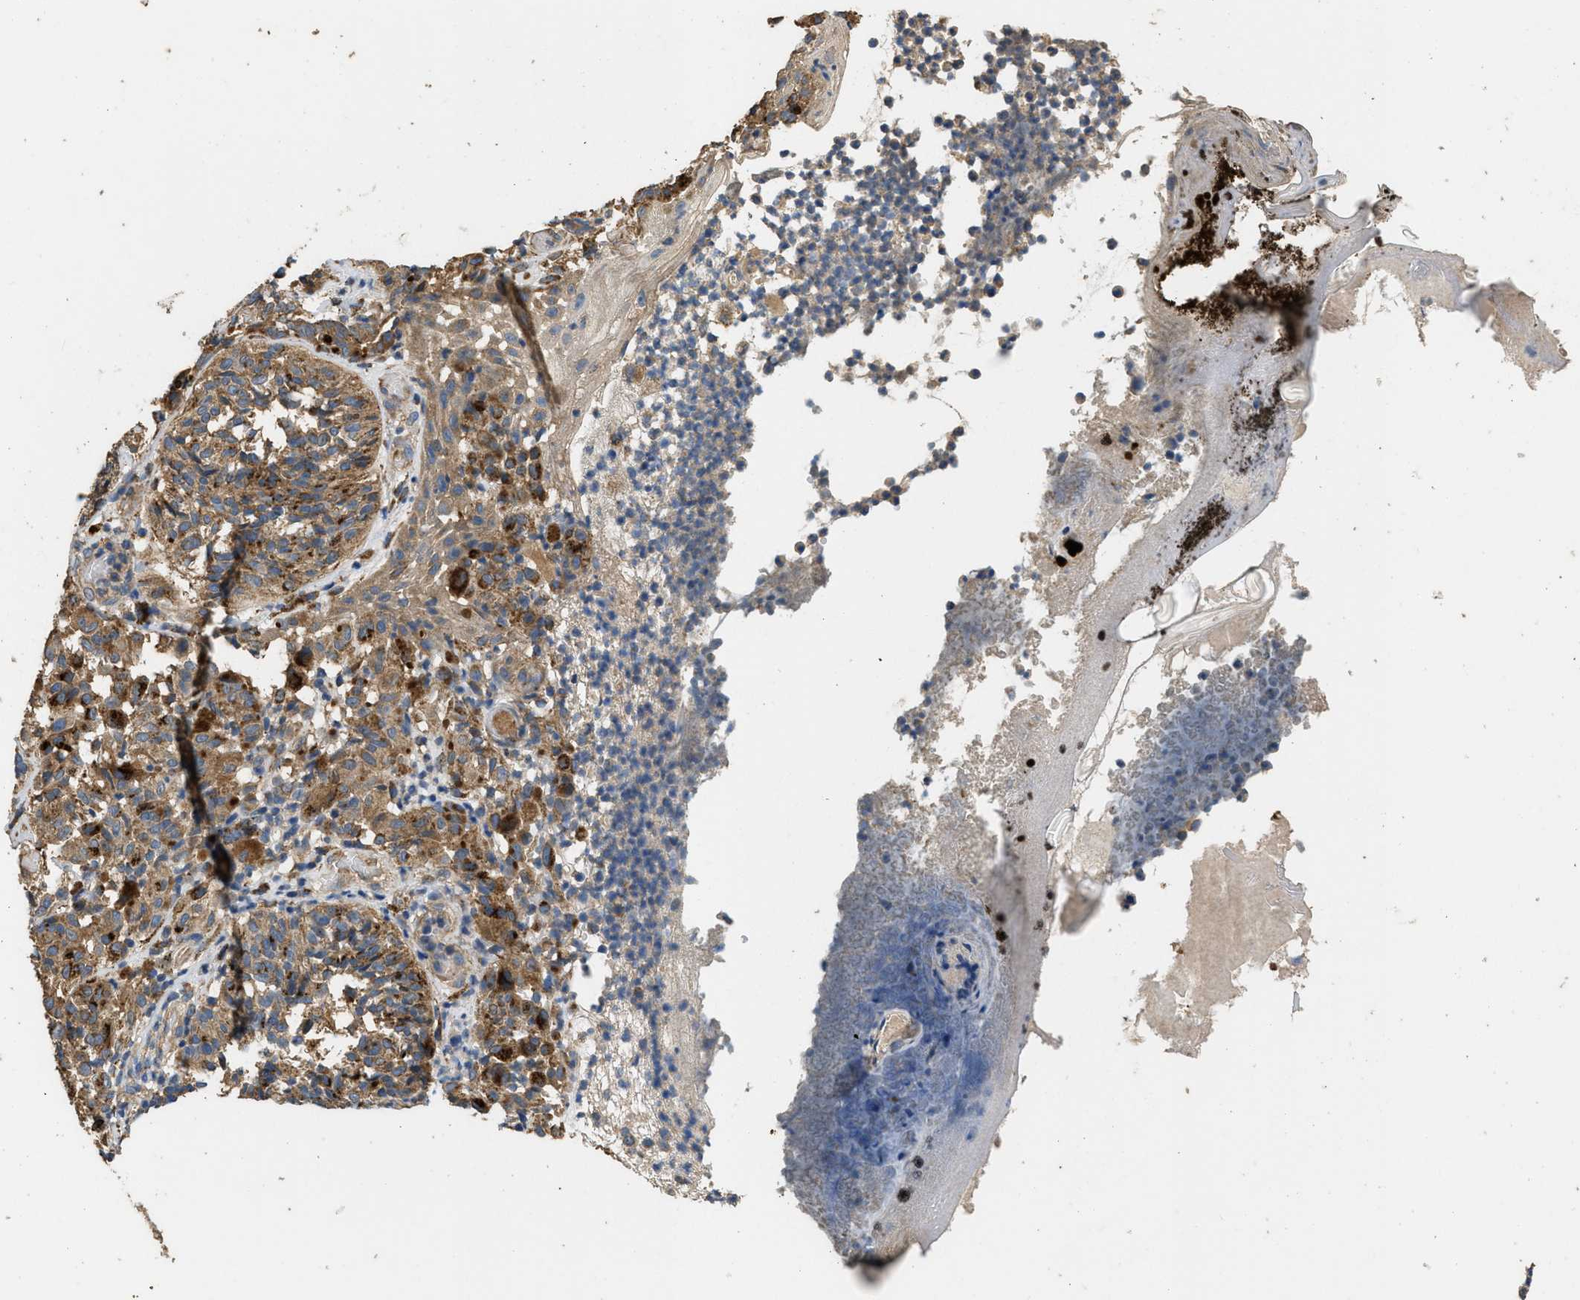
{"staining": {"intensity": "moderate", "quantity": ">75%", "location": "cytoplasmic/membranous"}, "tissue": "melanoma", "cell_type": "Tumor cells", "image_type": "cancer", "snomed": [{"axis": "morphology", "description": "Malignant melanoma, NOS"}, {"axis": "topography", "description": "Skin"}], "caption": "This is a histology image of immunohistochemistry (IHC) staining of melanoma, which shows moderate staining in the cytoplasmic/membranous of tumor cells.", "gene": "THBS2", "patient": {"sex": "female", "age": 46}}